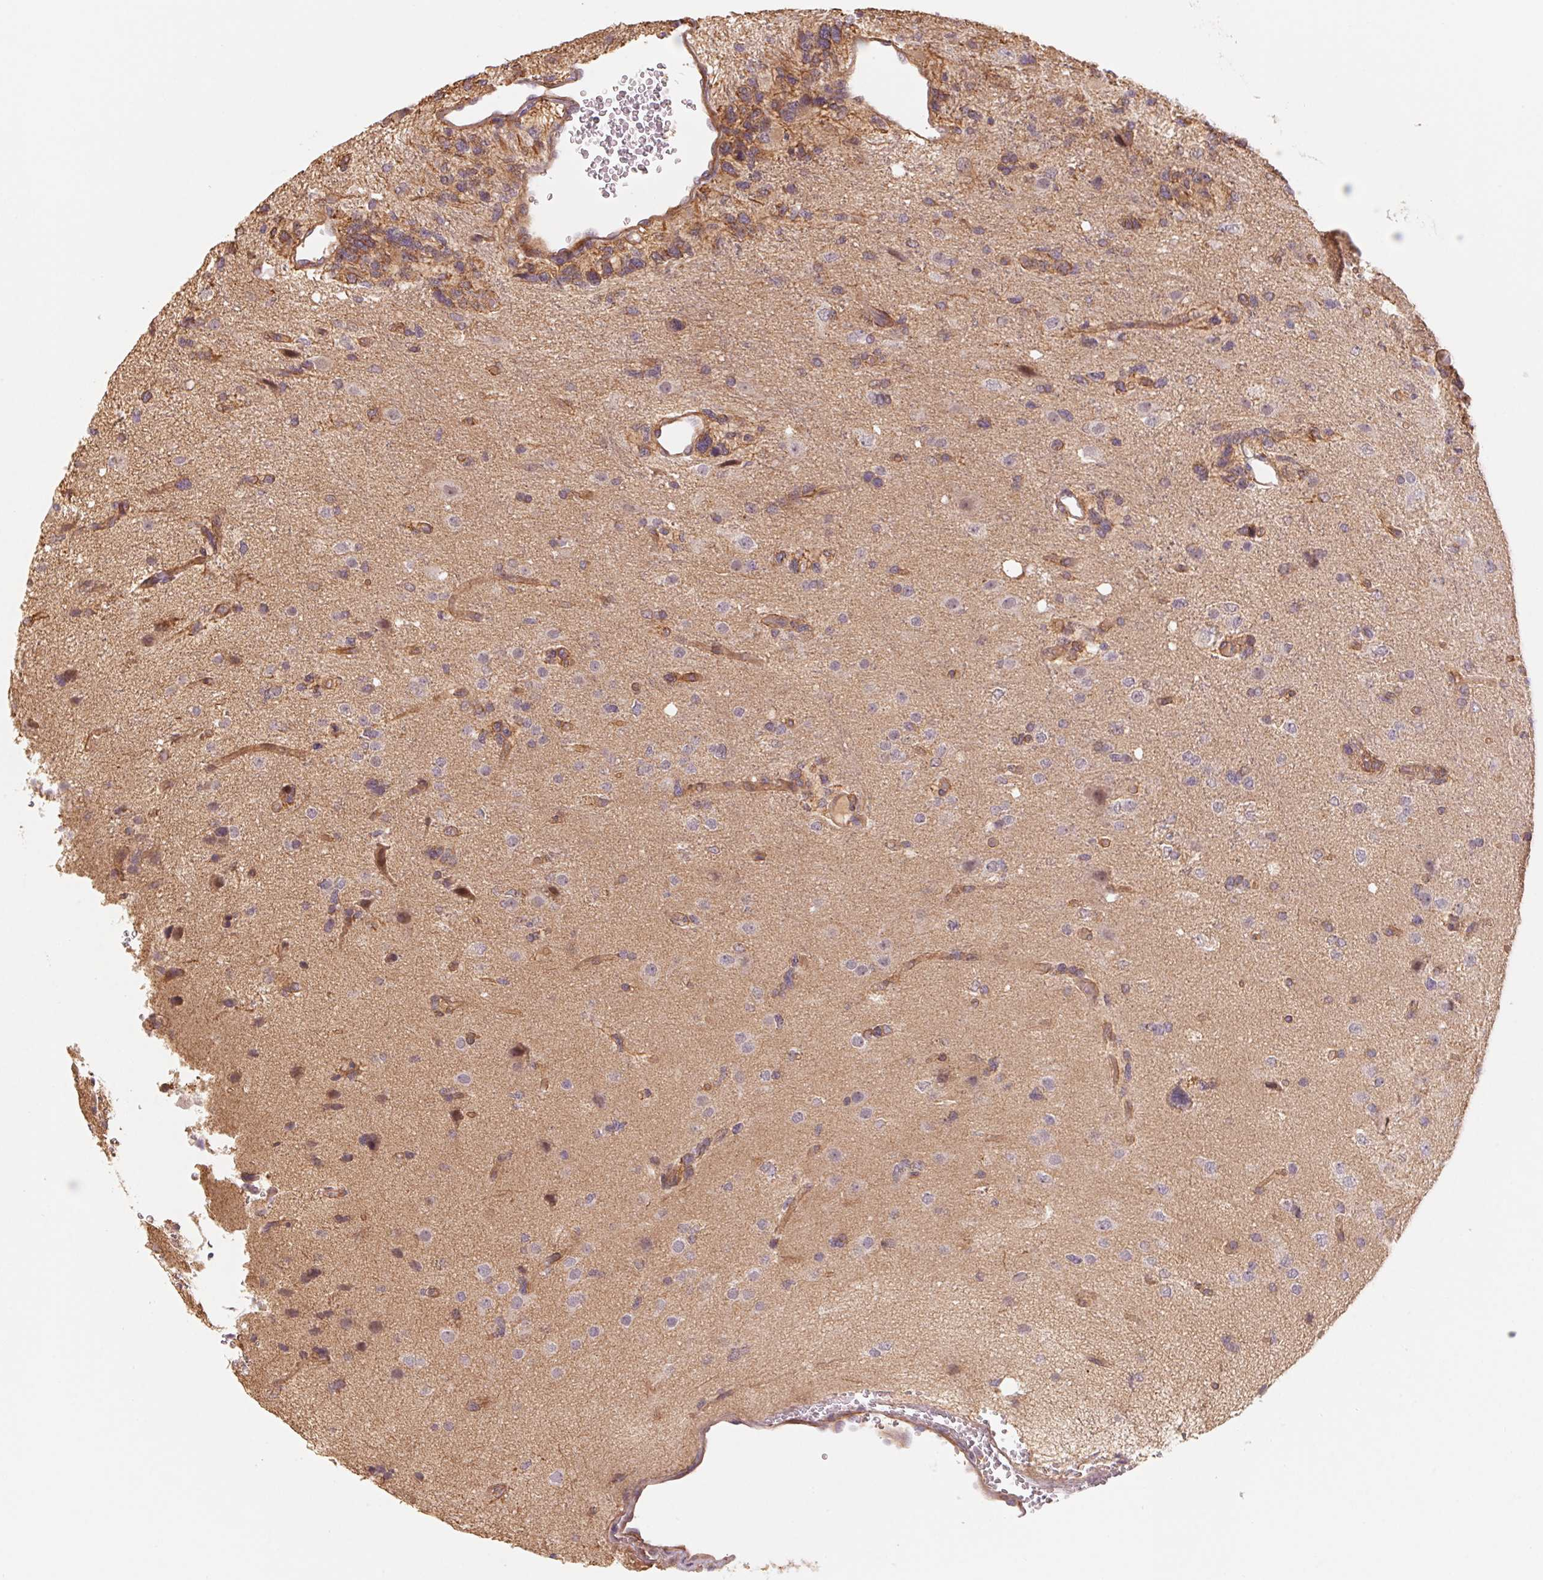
{"staining": {"intensity": "weak", "quantity": "25%-75%", "location": "cytoplasmic/membranous"}, "tissue": "glioma", "cell_type": "Tumor cells", "image_type": "cancer", "snomed": [{"axis": "morphology", "description": "Glioma, malignant, High grade"}, {"axis": "topography", "description": "Brain"}], "caption": "IHC of human malignant glioma (high-grade) exhibits low levels of weak cytoplasmic/membranous positivity in approximately 25%-75% of tumor cells.", "gene": "CCDC112", "patient": {"sex": "female", "age": 71}}